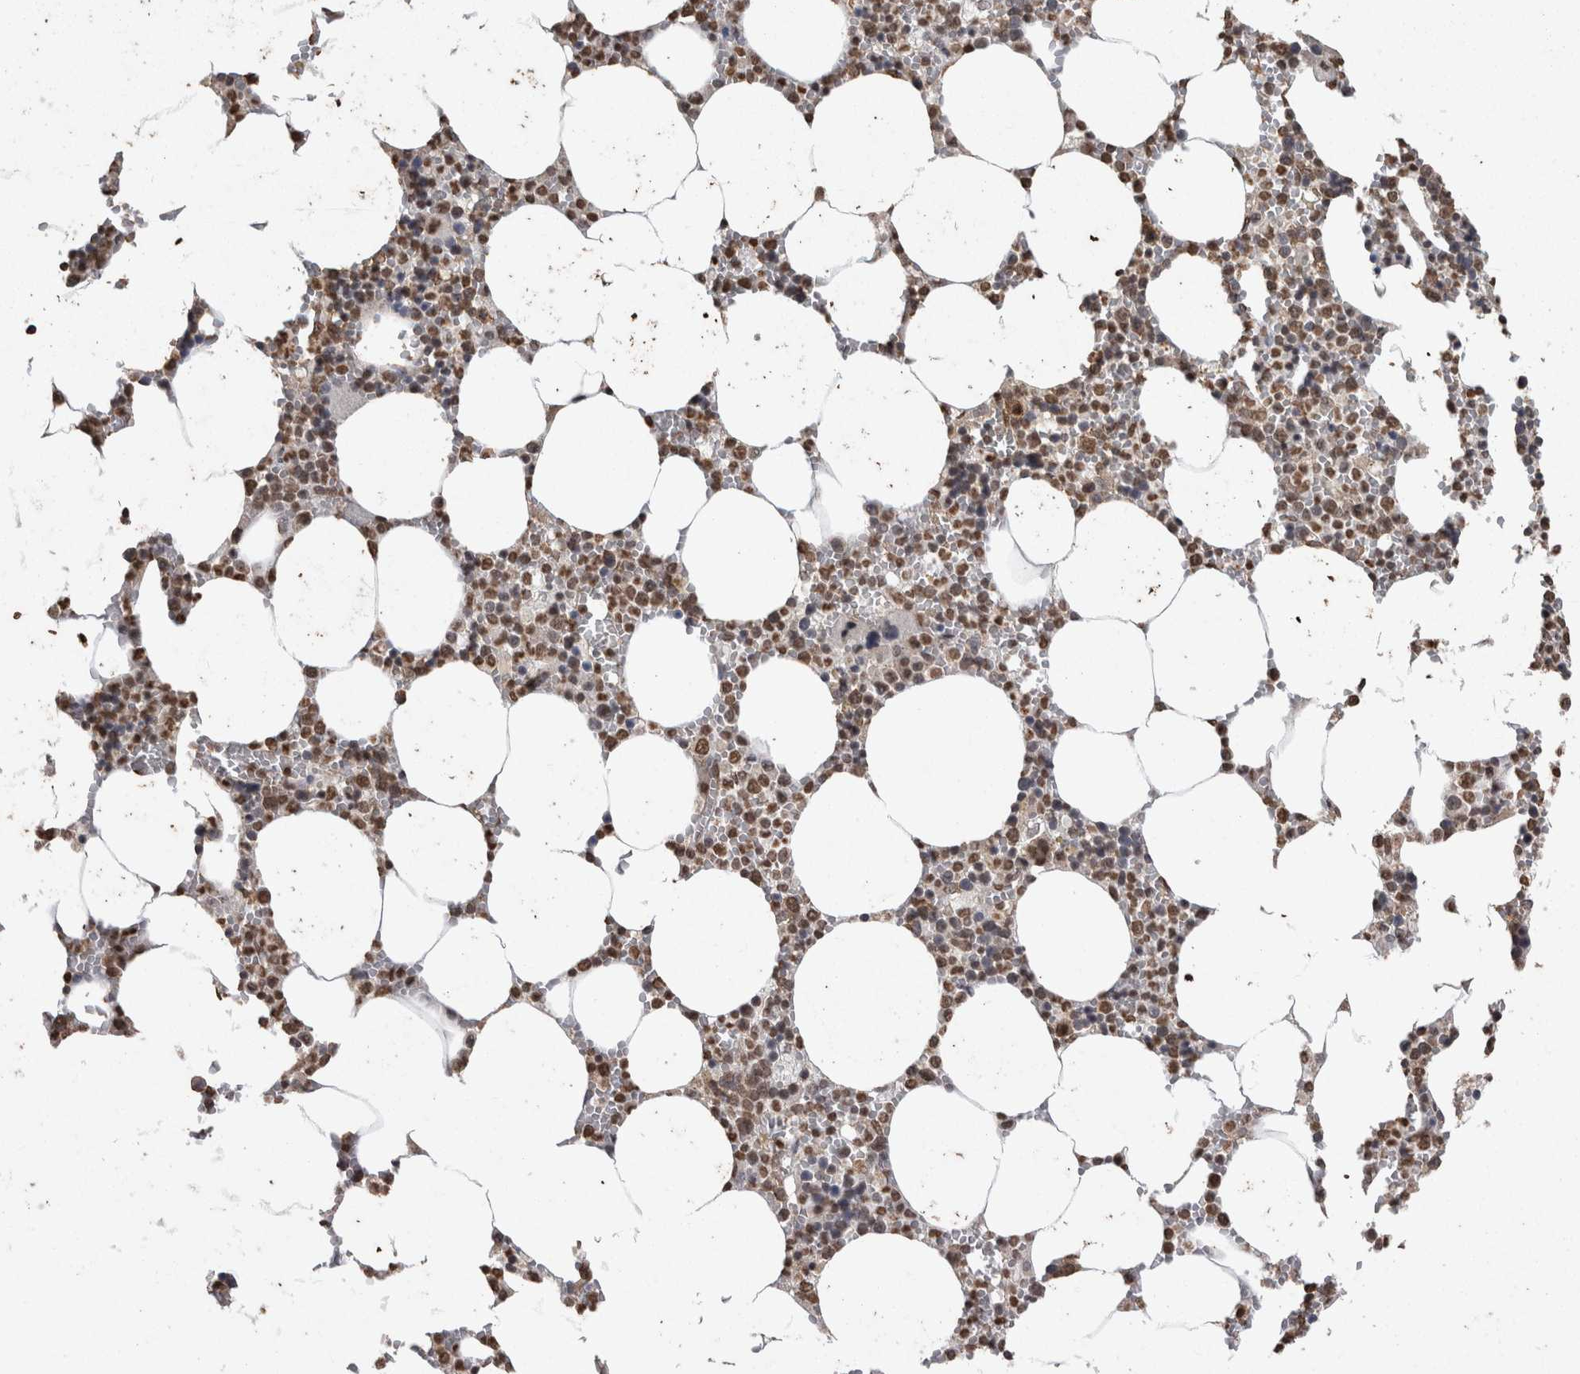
{"staining": {"intensity": "moderate", "quantity": "25%-75%", "location": "nuclear"}, "tissue": "bone marrow", "cell_type": "Hematopoietic cells", "image_type": "normal", "snomed": [{"axis": "morphology", "description": "Normal tissue, NOS"}, {"axis": "topography", "description": "Bone marrow"}], "caption": "Immunohistochemical staining of benign human bone marrow demonstrates medium levels of moderate nuclear expression in approximately 25%-75% of hematopoietic cells.", "gene": "SMAD7", "patient": {"sex": "male", "age": 70}}